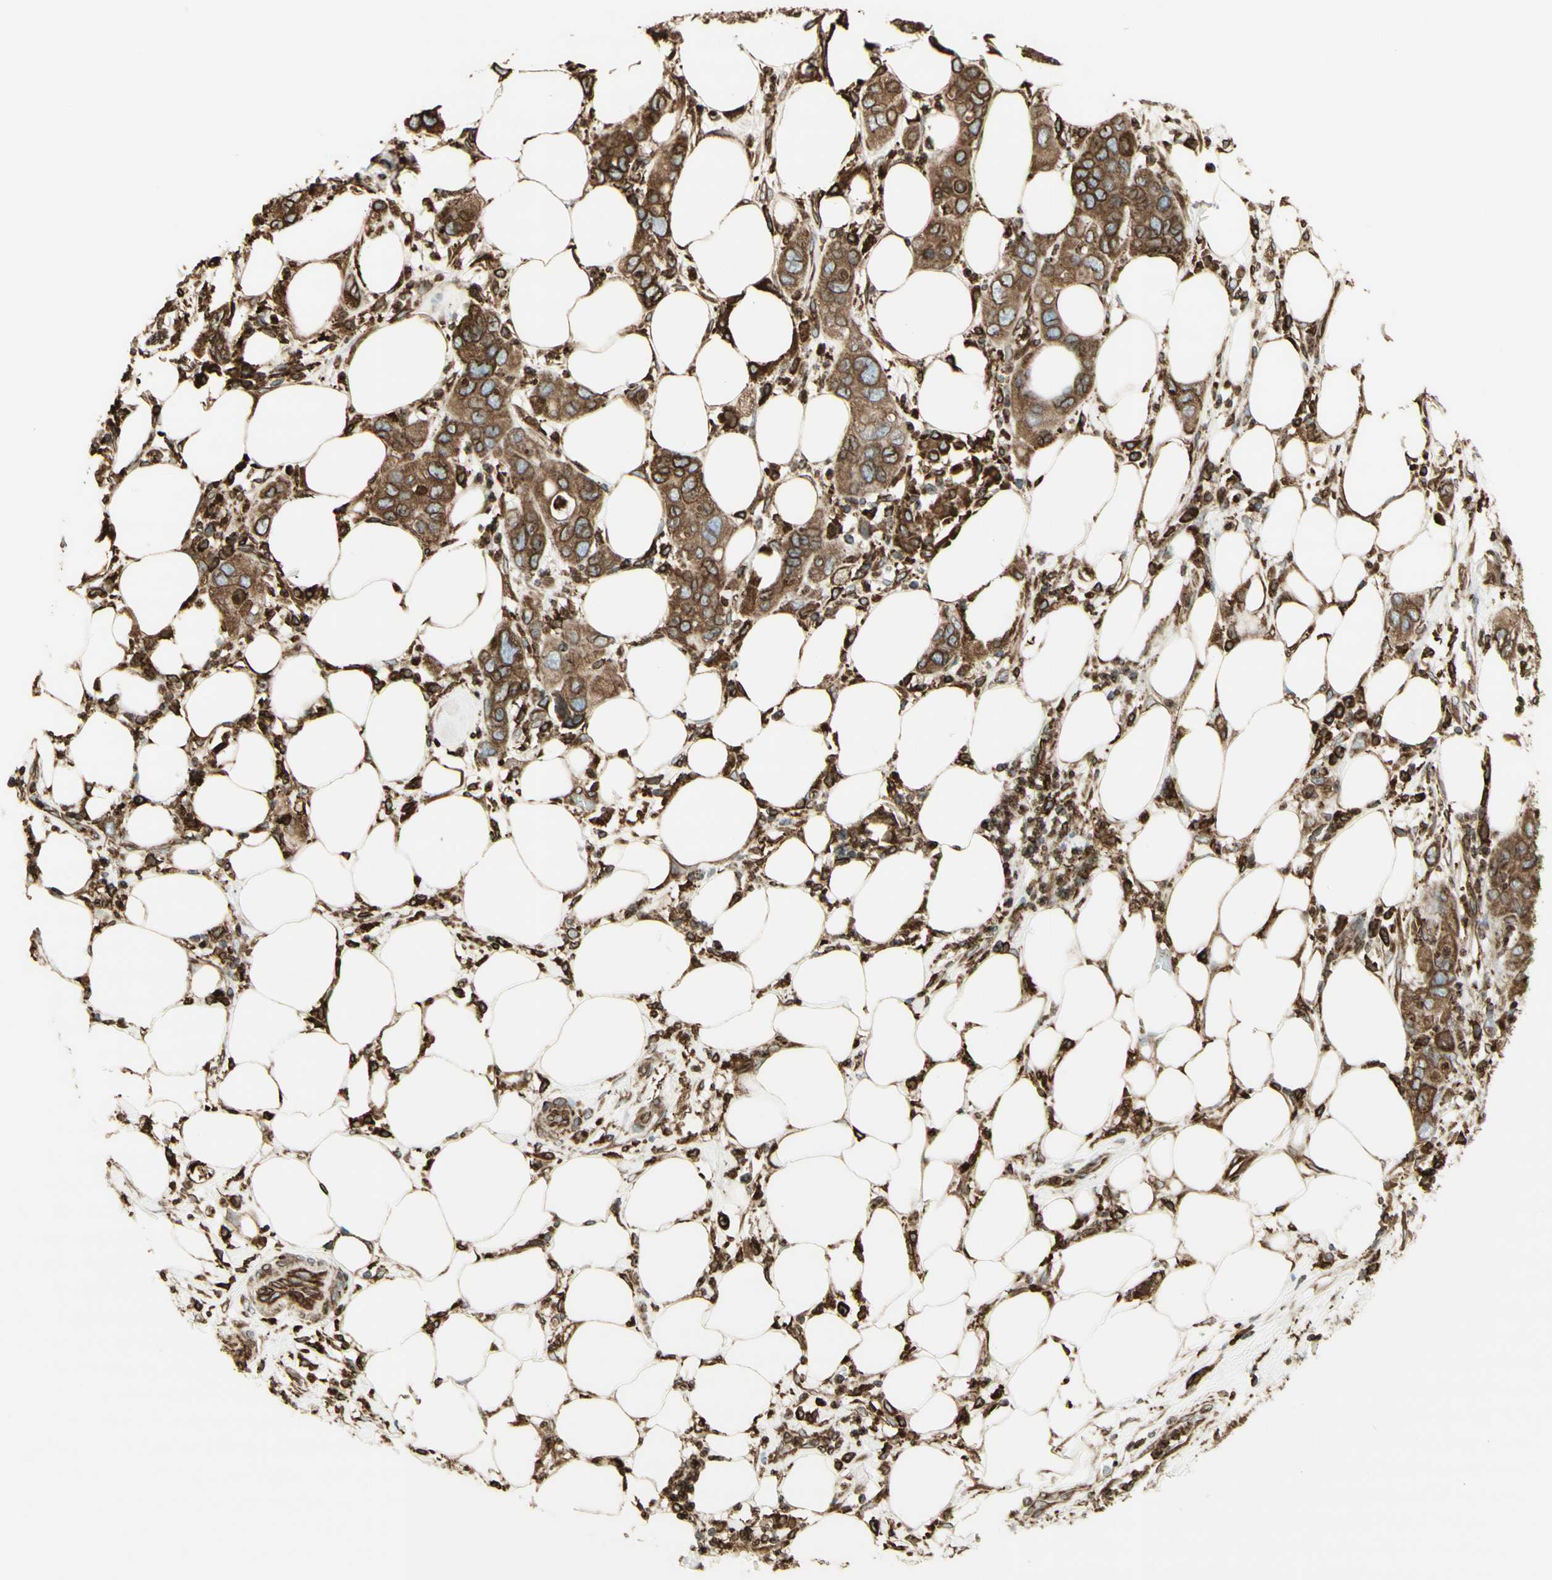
{"staining": {"intensity": "moderate", "quantity": ">75%", "location": "cytoplasmic/membranous"}, "tissue": "pancreatic cancer", "cell_type": "Tumor cells", "image_type": "cancer", "snomed": [{"axis": "morphology", "description": "Adenocarcinoma, NOS"}, {"axis": "topography", "description": "Pancreas"}], "caption": "Protein staining by immunohistochemistry exhibits moderate cytoplasmic/membranous staining in about >75% of tumor cells in pancreatic cancer.", "gene": "CANX", "patient": {"sex": "female", "age": 71}}